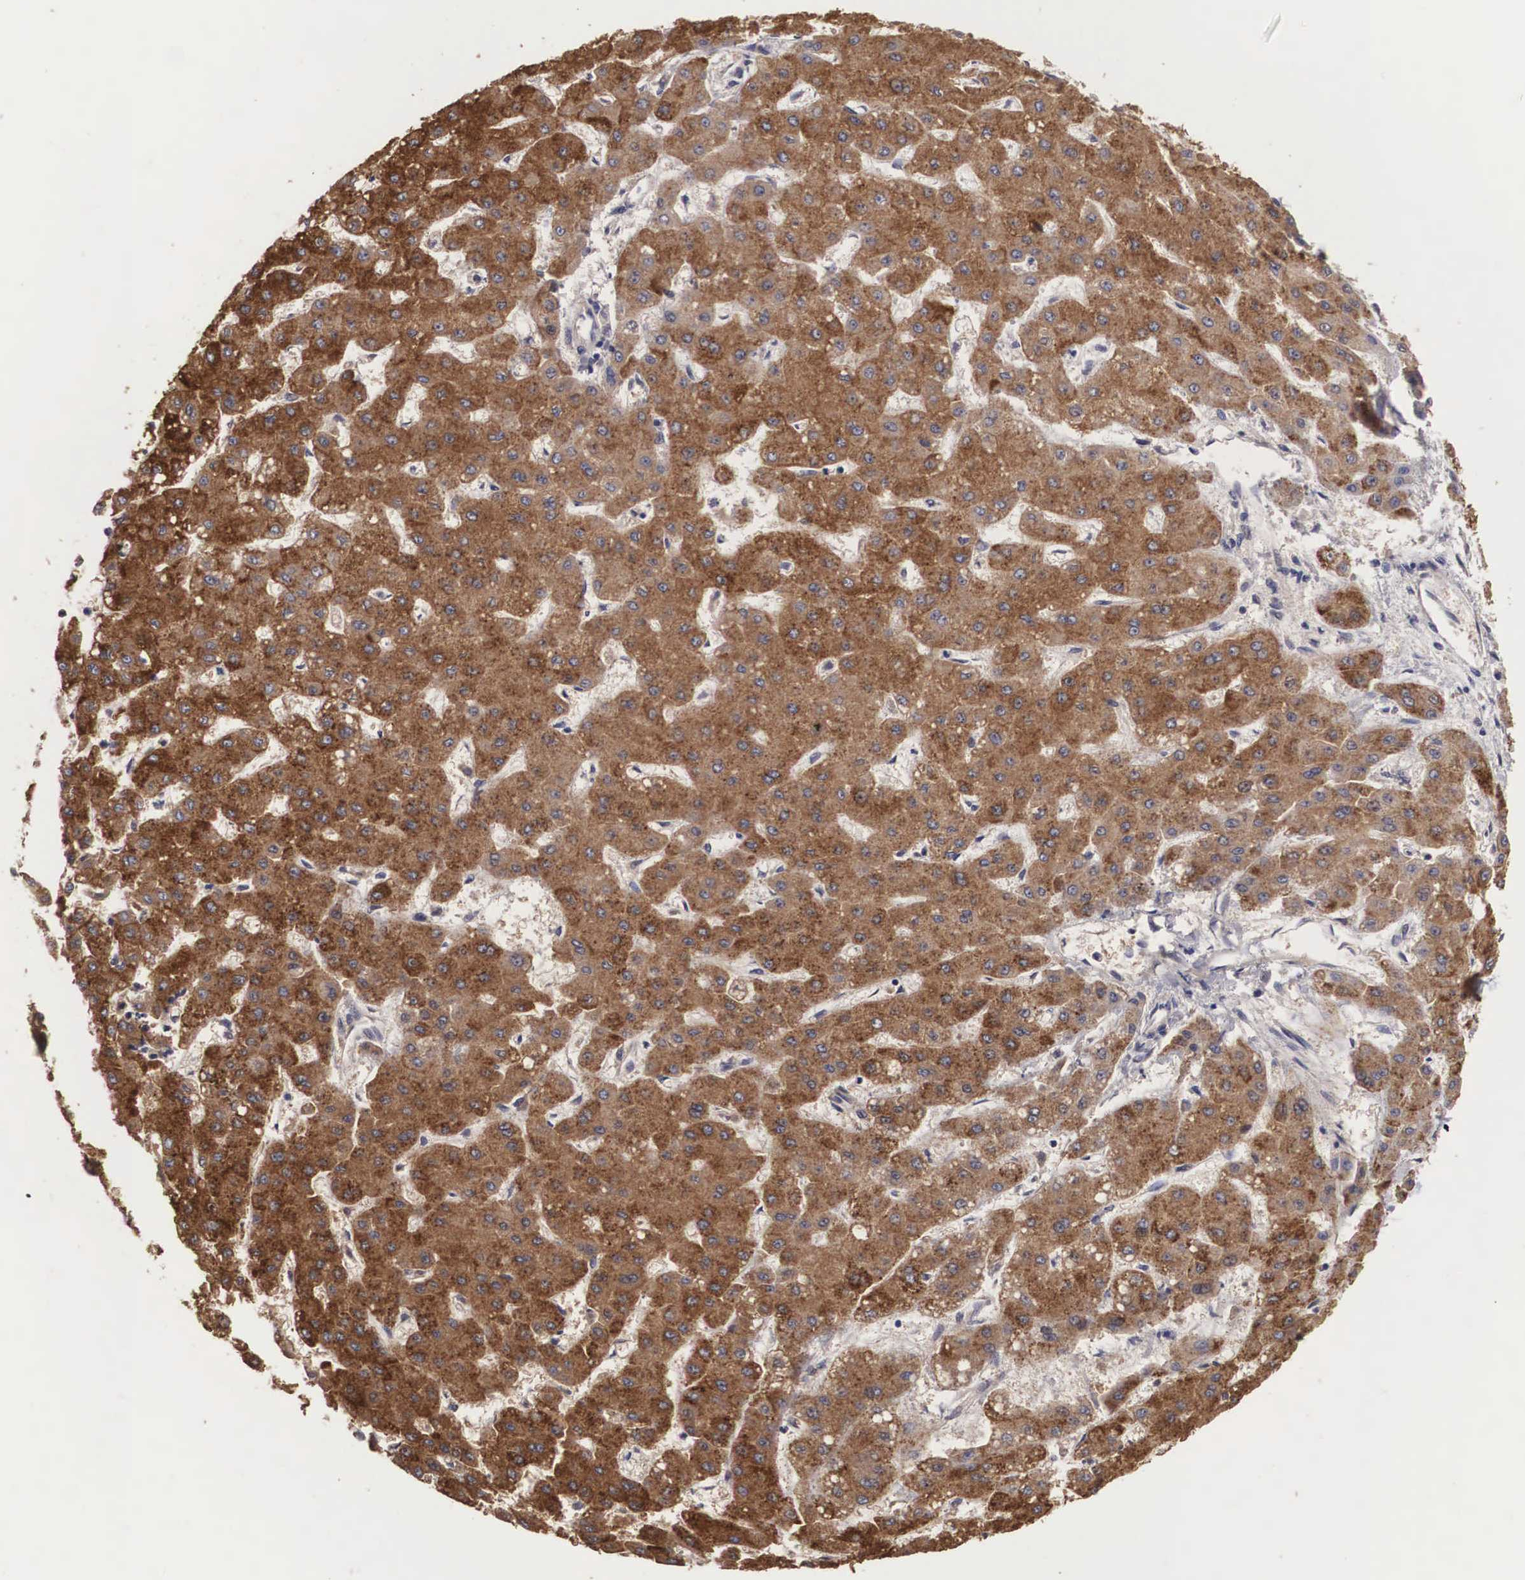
{"staining": {"intensity": "strong", "quantity": ">75%", "location": "cytoplasmic/membranous"}, "tissue": "liver cancer", "cell_type": "Tumor cells", "image_type": "cancer", "snomed": [{"axis": "morphology", "description": "Carcinoma, Hepatocellular, NOS"}, {"axis": "topography", "description": "Liver"}], "caption": "IHC photomicrograph of liver cancer (hepatocellular carcinoma) stained for a protein (brown), which reveals high levels of strong cytoplasmic/membranous expression in approximately >75% of tumor cells.", "gene": "ARMCX3", "patient": {"sex": "female", "age": 52}}